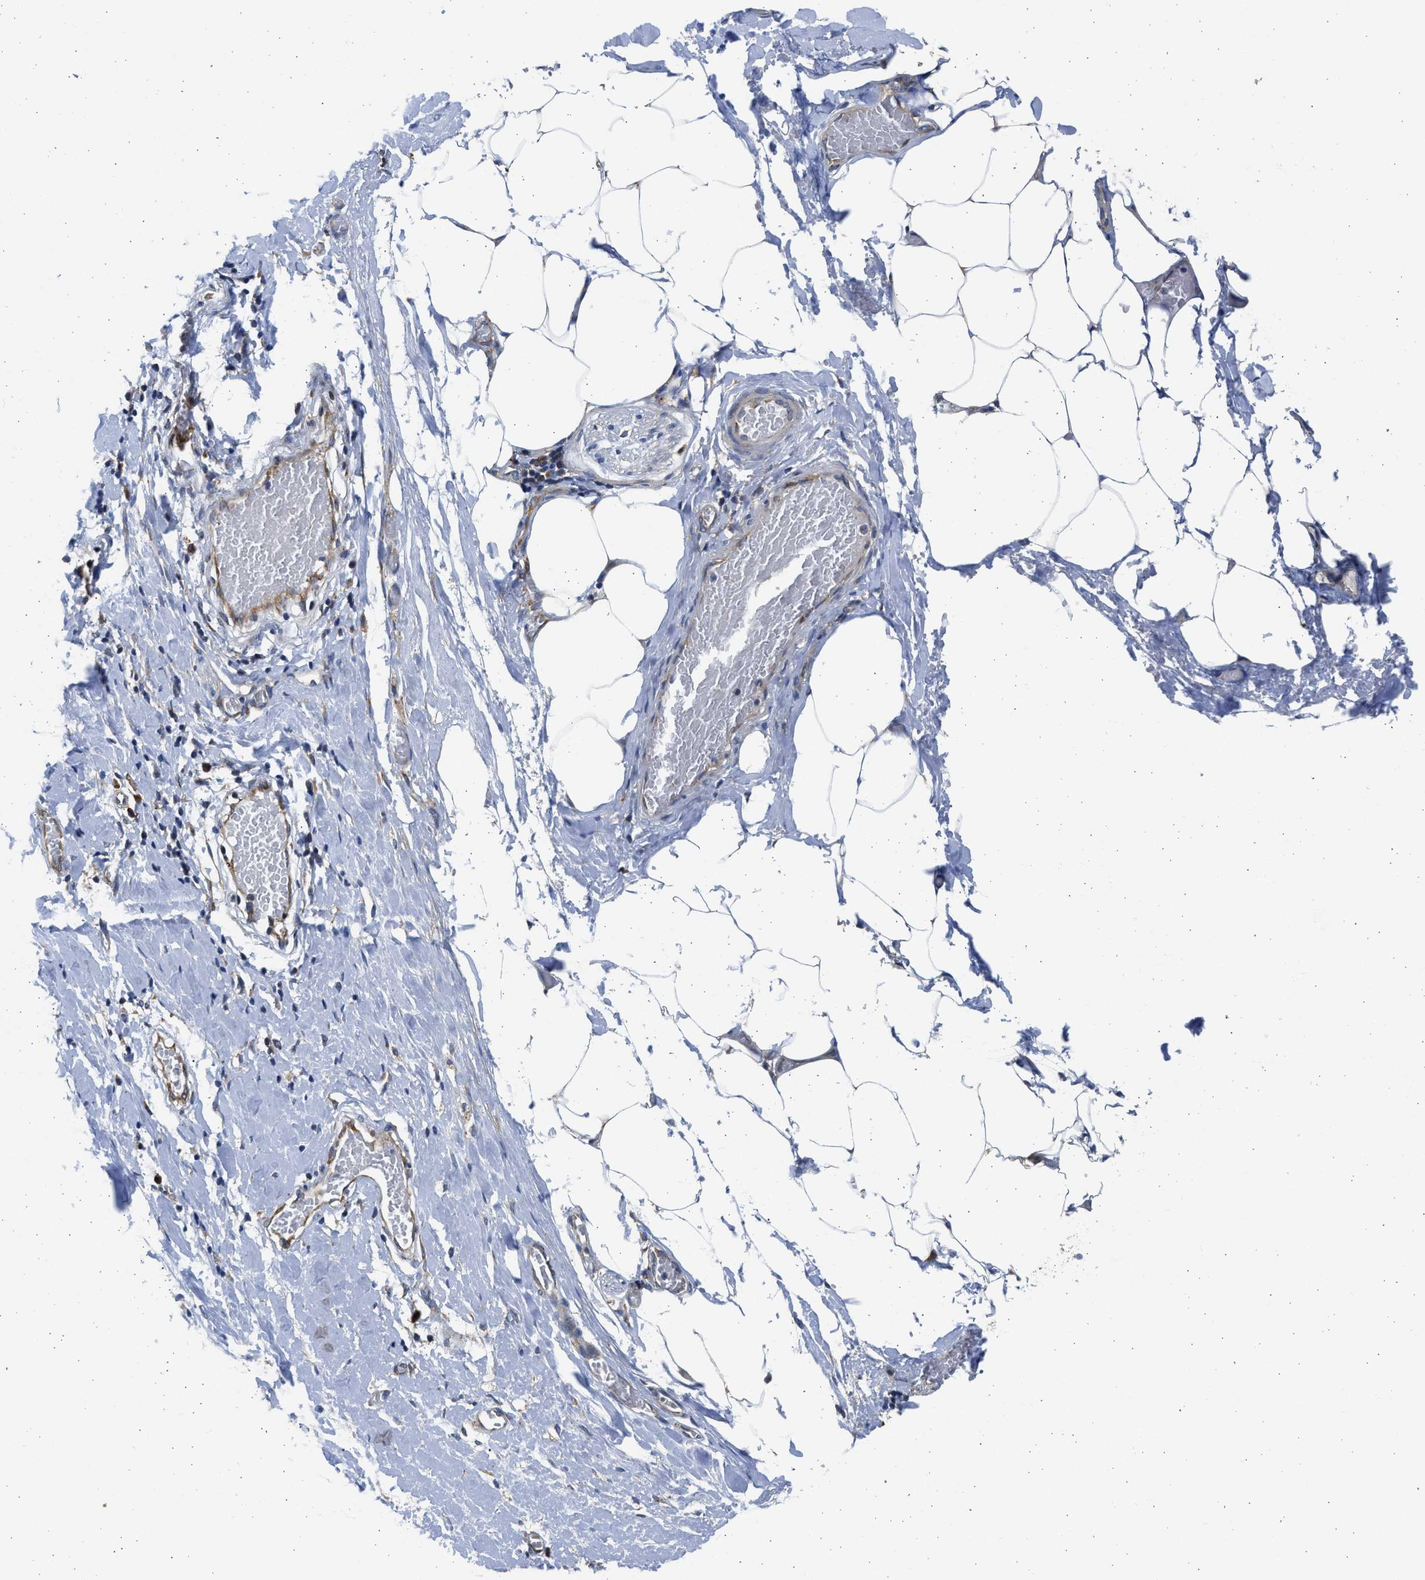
{"staining": {"intensity": "weak", "quantity": "25%-75%", "location": "cytoplasmic/membranous"}, "tissue": "adipose tissue", "cell_type": "Adipocytes", "image_type": "normal", "snomed": [{"axis": "morphology", "description": "Normal tissue, NOS"}, {"axis": "morphology", "description": "Adenocarcinoma, NOS"}, {"axis": "topography", "description": "Colon"}, {"axis": "topography", "description": "Peripheral nerve tissue"}], "caption": "This is a micrograph of immunohistochemistry staining of benign adipose tissue, which shows weak staining in the cytoplasmic/membranous of adipocytes.", "gene": "PLD2", "patient": {"sex": "male", "age": 14}}